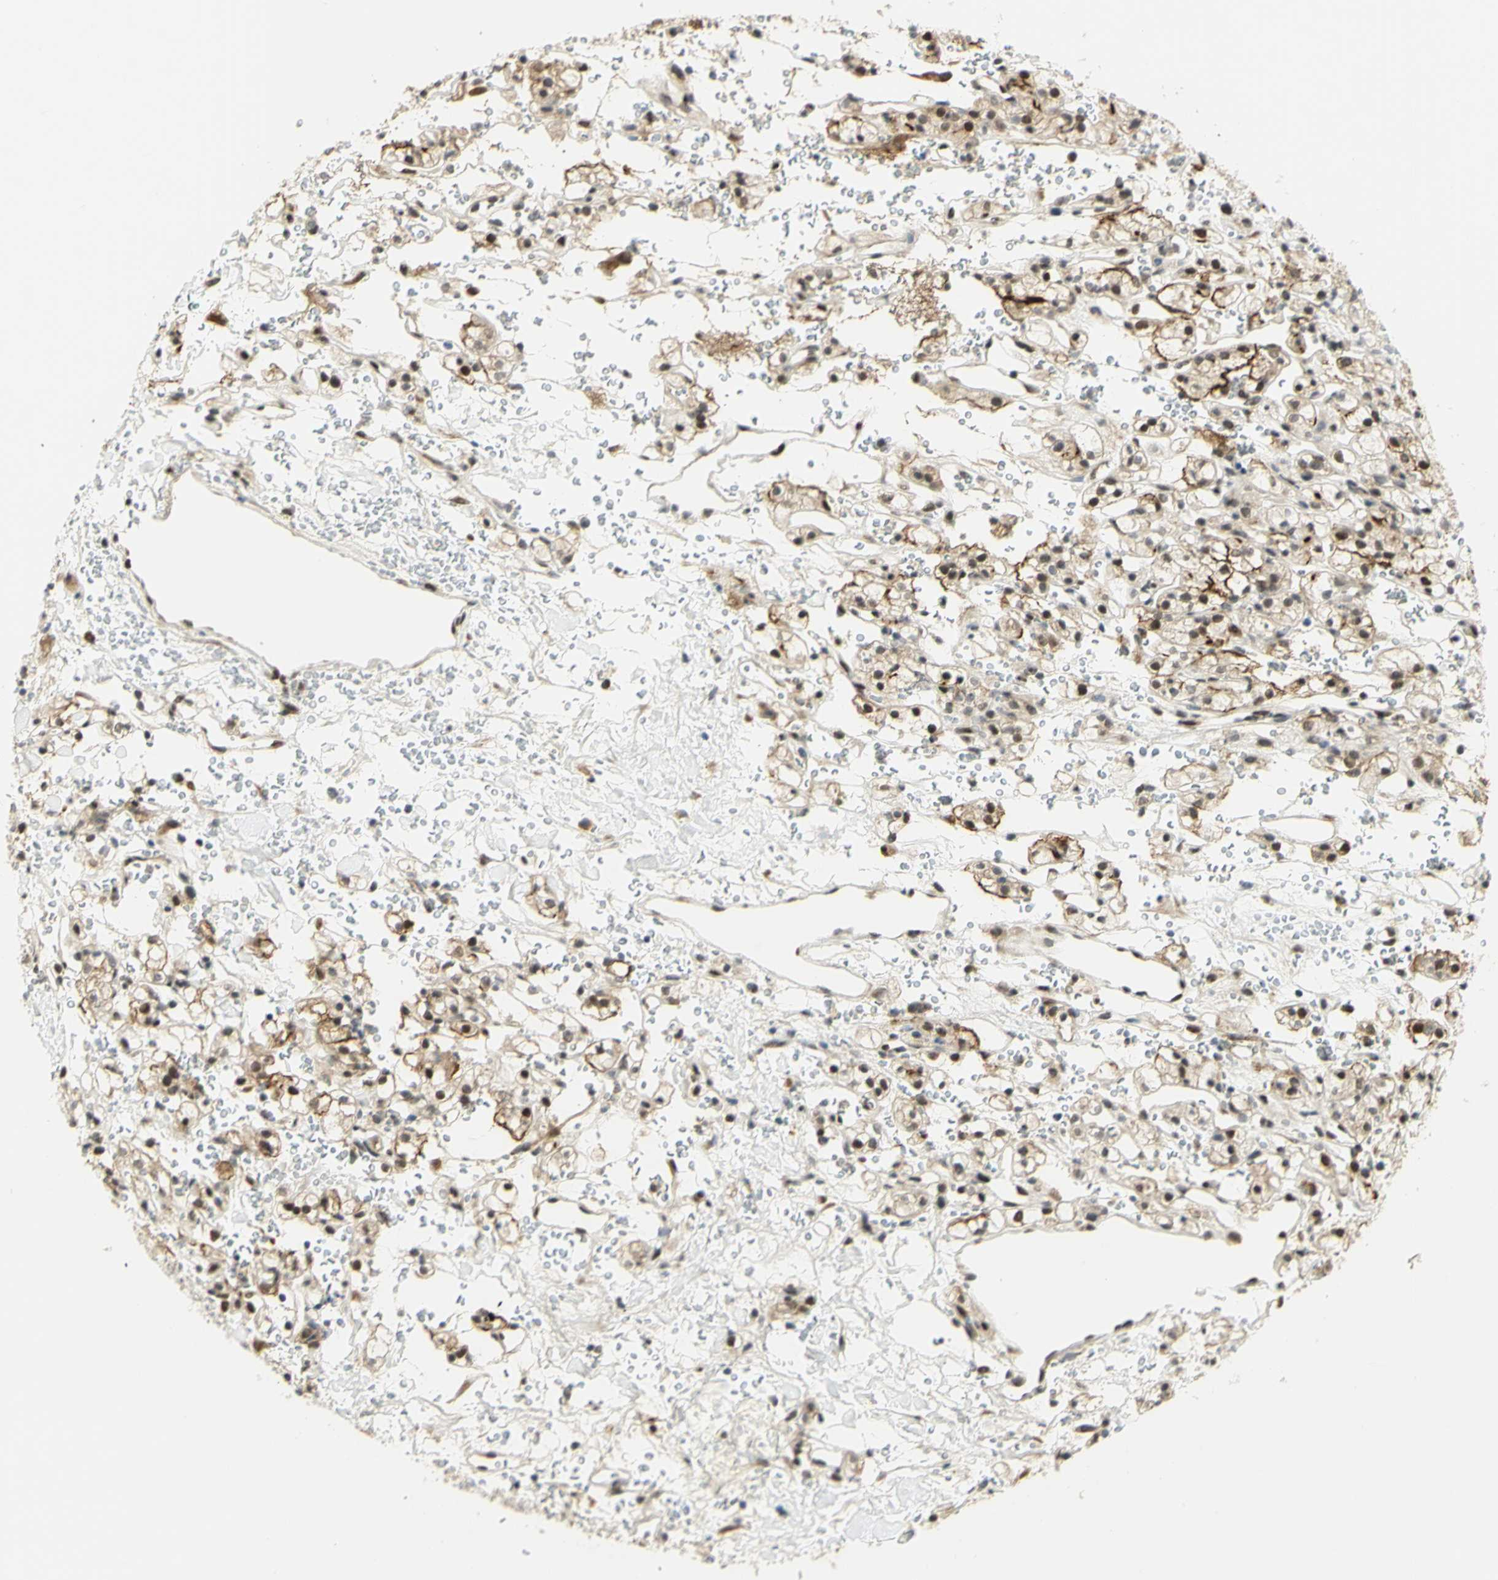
{"staining": {"intensity": "moderate", "quantity": ">75%", "location": "cytoplasmic/membranous,nuclear"}, "tissue": "renal cancer", "cell_type": "Tumor cells", "image_type": "cancer", "snomed": [{"axis": "morphology", "description": "Adenocarcinoma, NOS"}, {"axis": "topography", "description": "Kidney"}], "caption": "Tumor cells demonstrate moderate cytoplasmic/membranous and nuclear expression in about >75% of cells in renal adenocarcinoma.", "gene": "DDX1", "patient": {"sex": "male", "age": 61}}